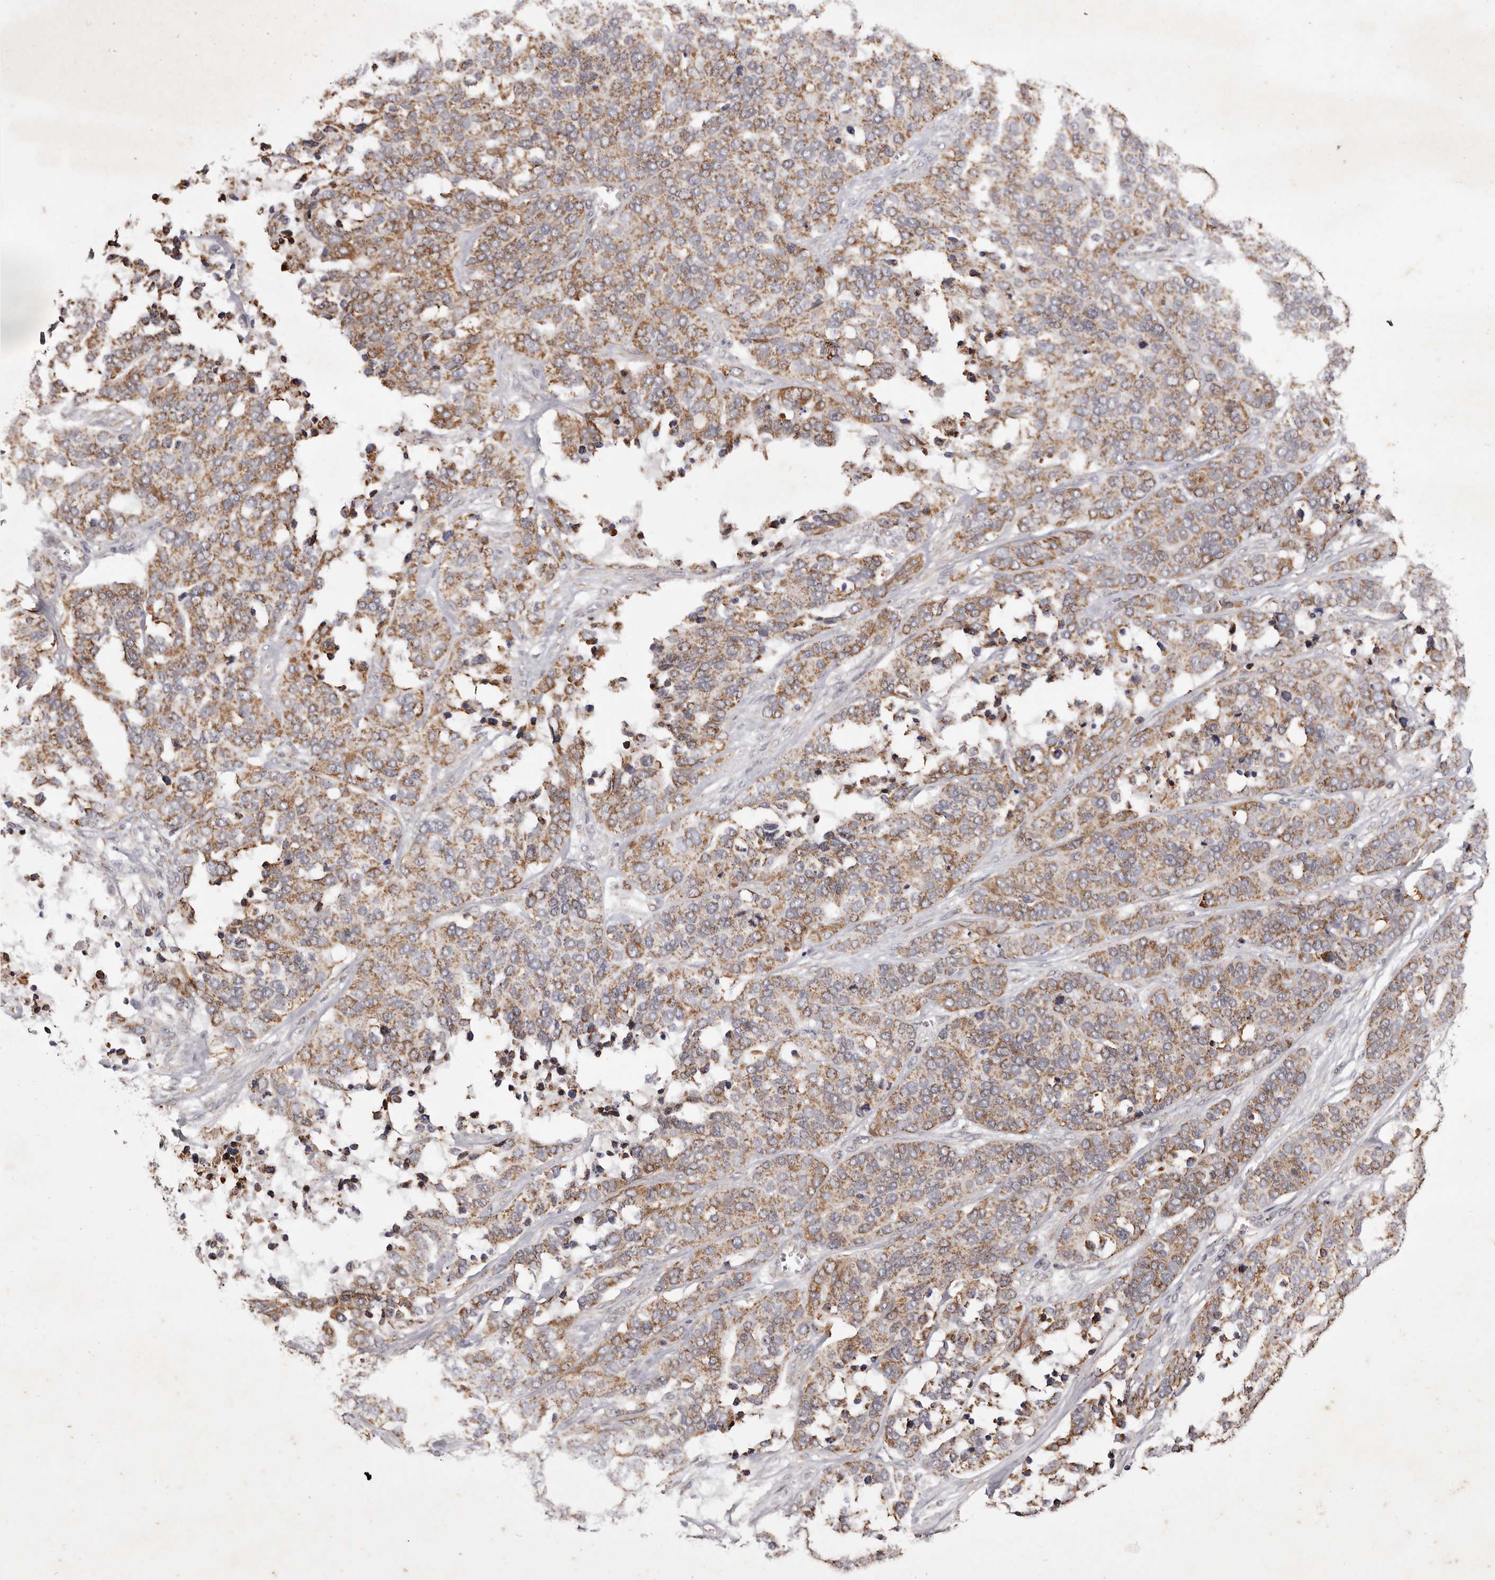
{"staining": {"intensity": "moderate", "quantity": ">75%", "location": "cytoplasmic/membranous"}, "tissue": "ovarian cancer", "cell_type": "Tumor cells", "image_type": "cancer", "snomed": [{"axis": "morphology", "description": "Cystadenocarcinoma, serous, NOS"}, {"axis": "topography", "description": "Ovary"}], "caption": "Protein staining by immunohistochemistry demonstrates moderate cytoplasmic/membranous expression in approximately >75% of tumor cells in serous cystadenocarcinoma (ovarian).", "gene": "CPLANE2", "patient": {"sex": "female", "age": 44}}